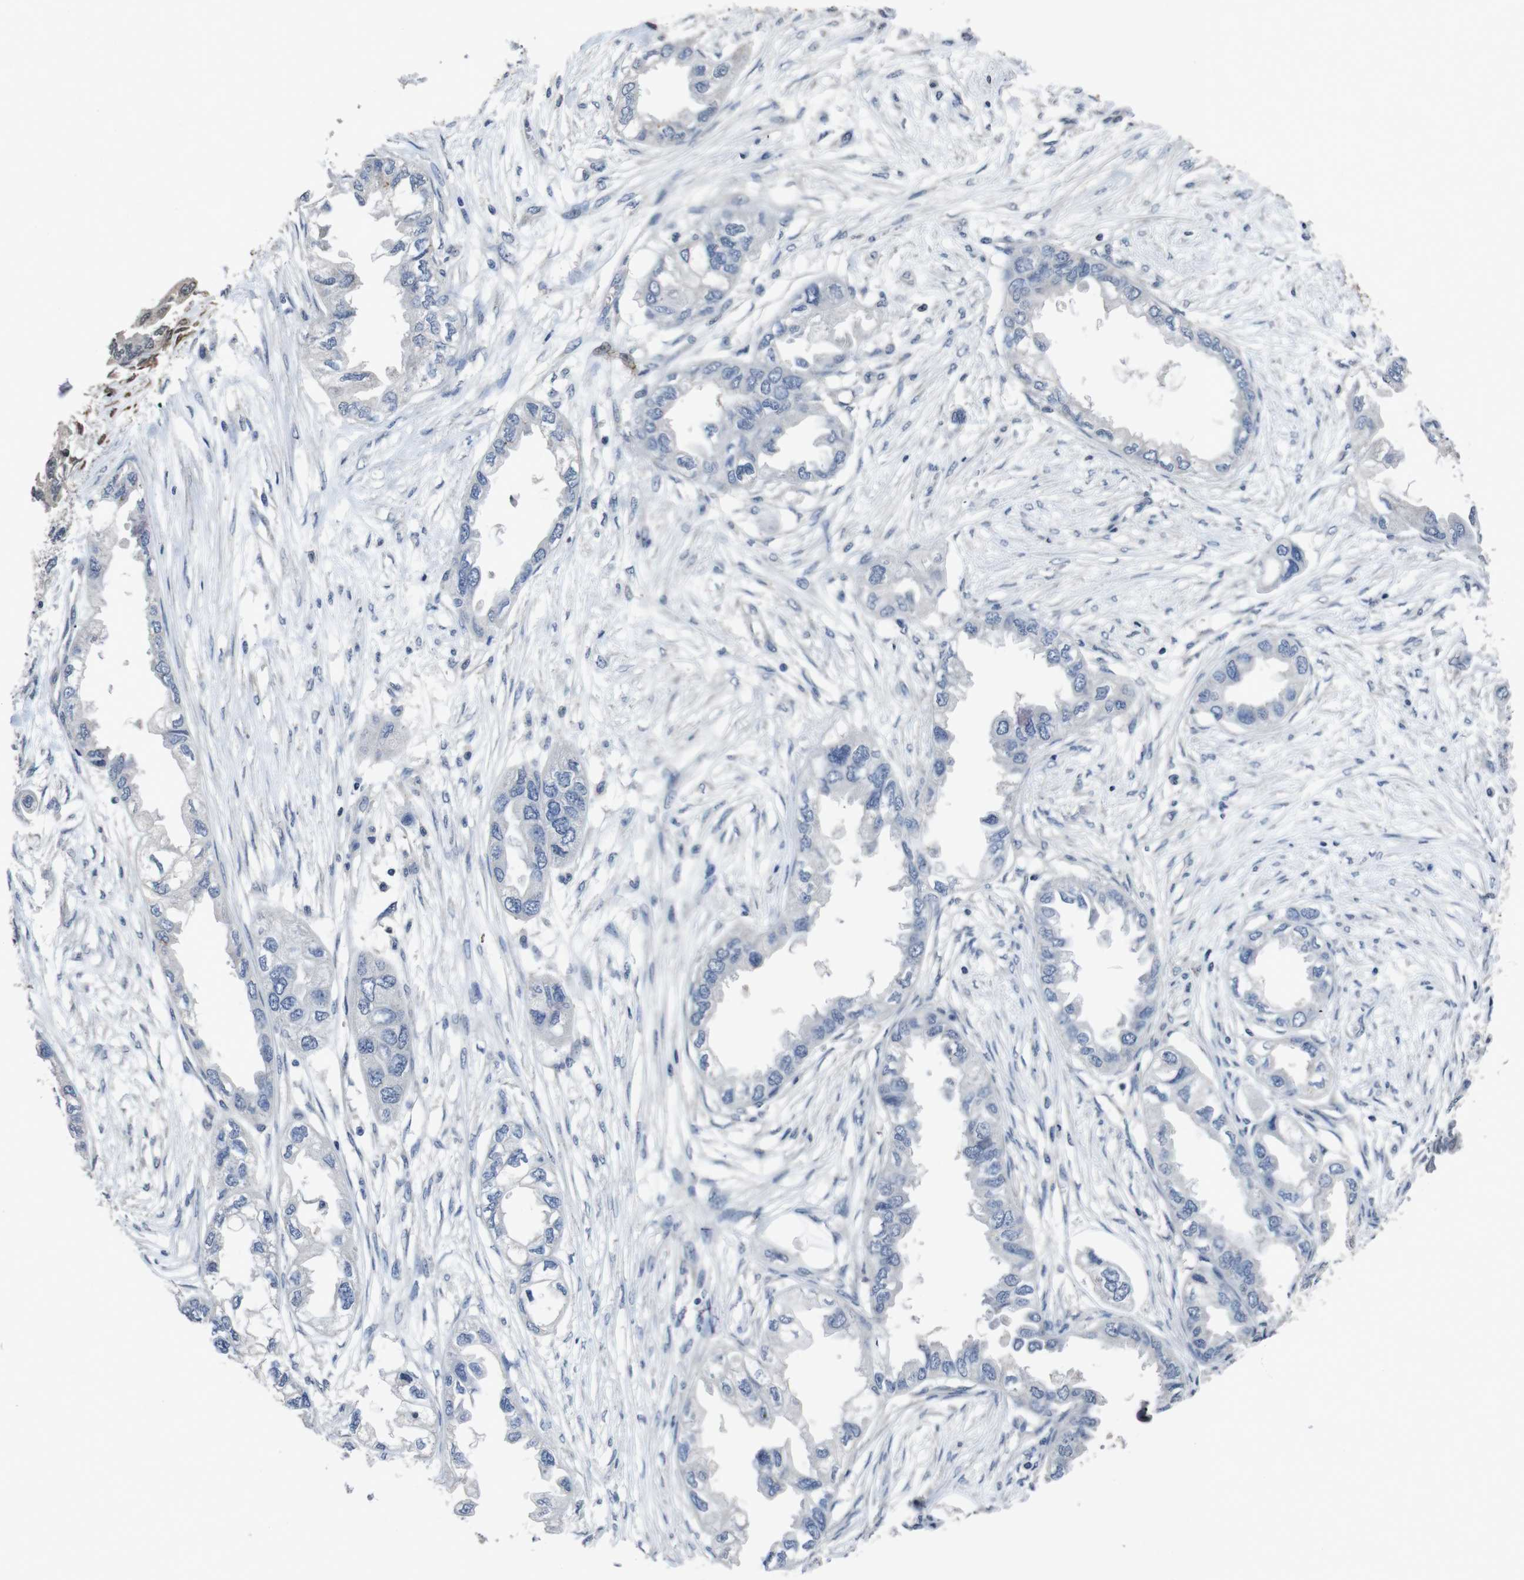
{"staining": {"intensity": "negative", "quantity": "none", "location": "none"}, "tissue": "endometrial cancer", "cell_type": "Tumor cells", "image_type": "cancer", "snomed": [{"axis": "morphology", "description": "Adenocarcinoma, NOS"}, {"axis": "topography", "description": "Endometrium"}], "caption": "There is no significant staining in tumor cells of adenocarcinoma (endometrial).", "gene": "AKT3", "patient": {"sex": "female", "age": 67}}